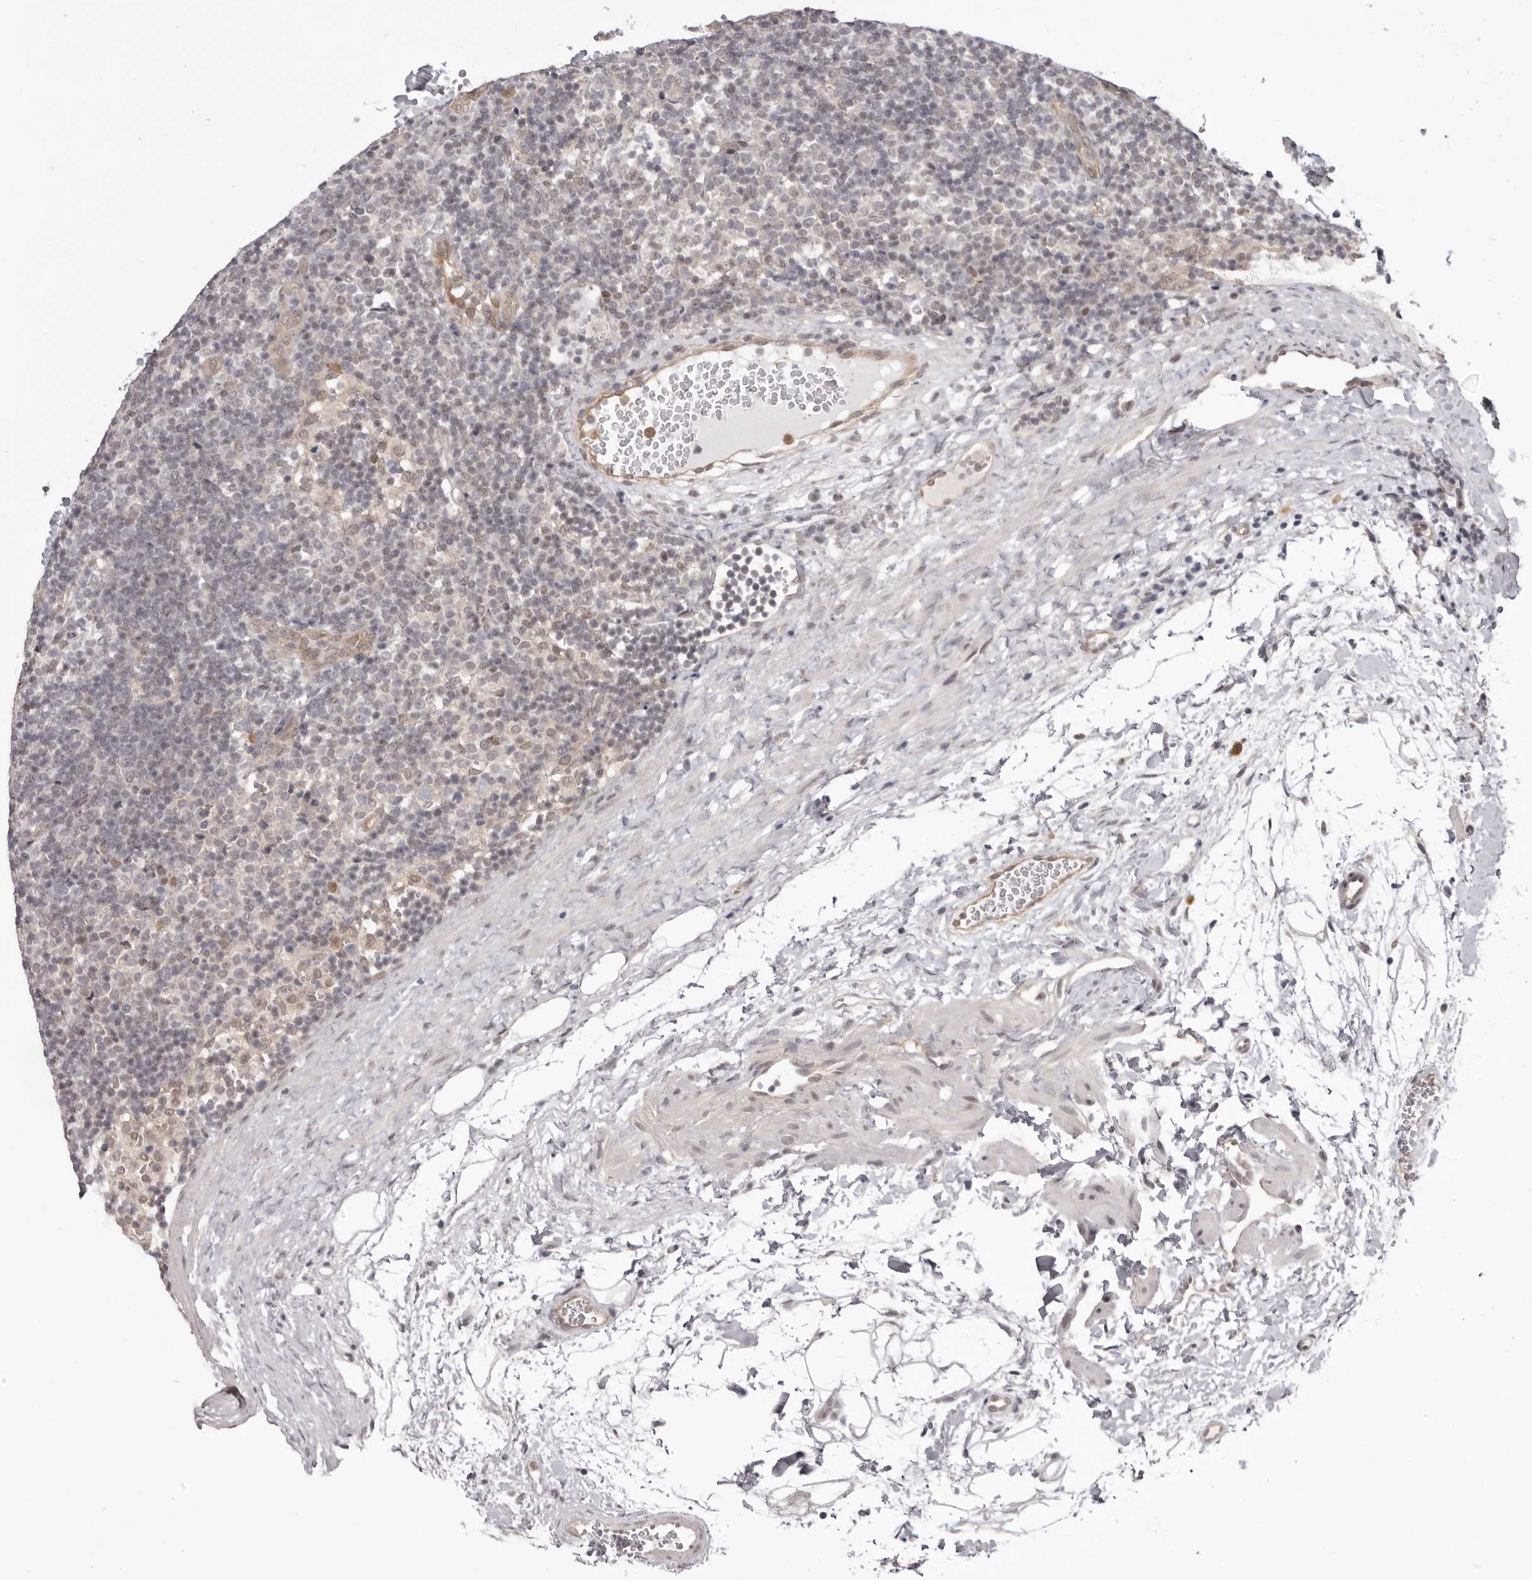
{"staining": {"intensity": "negative", "quantity": "none", "location": "none"}, "tissue": "lymphoma", "cell_type": "Tumor cells", "image_type": "cancer", "snomed": [{"axis": "morphology", "description": "Hodgkin's disease, NOS"}, {"axis": "topography", "description": "Lymph node"}], "caption": "An image of human lymphoma is negative for staining in tumor cells.", "gene": "RNF2", "patient": {"sex": "female", "age": 57}}